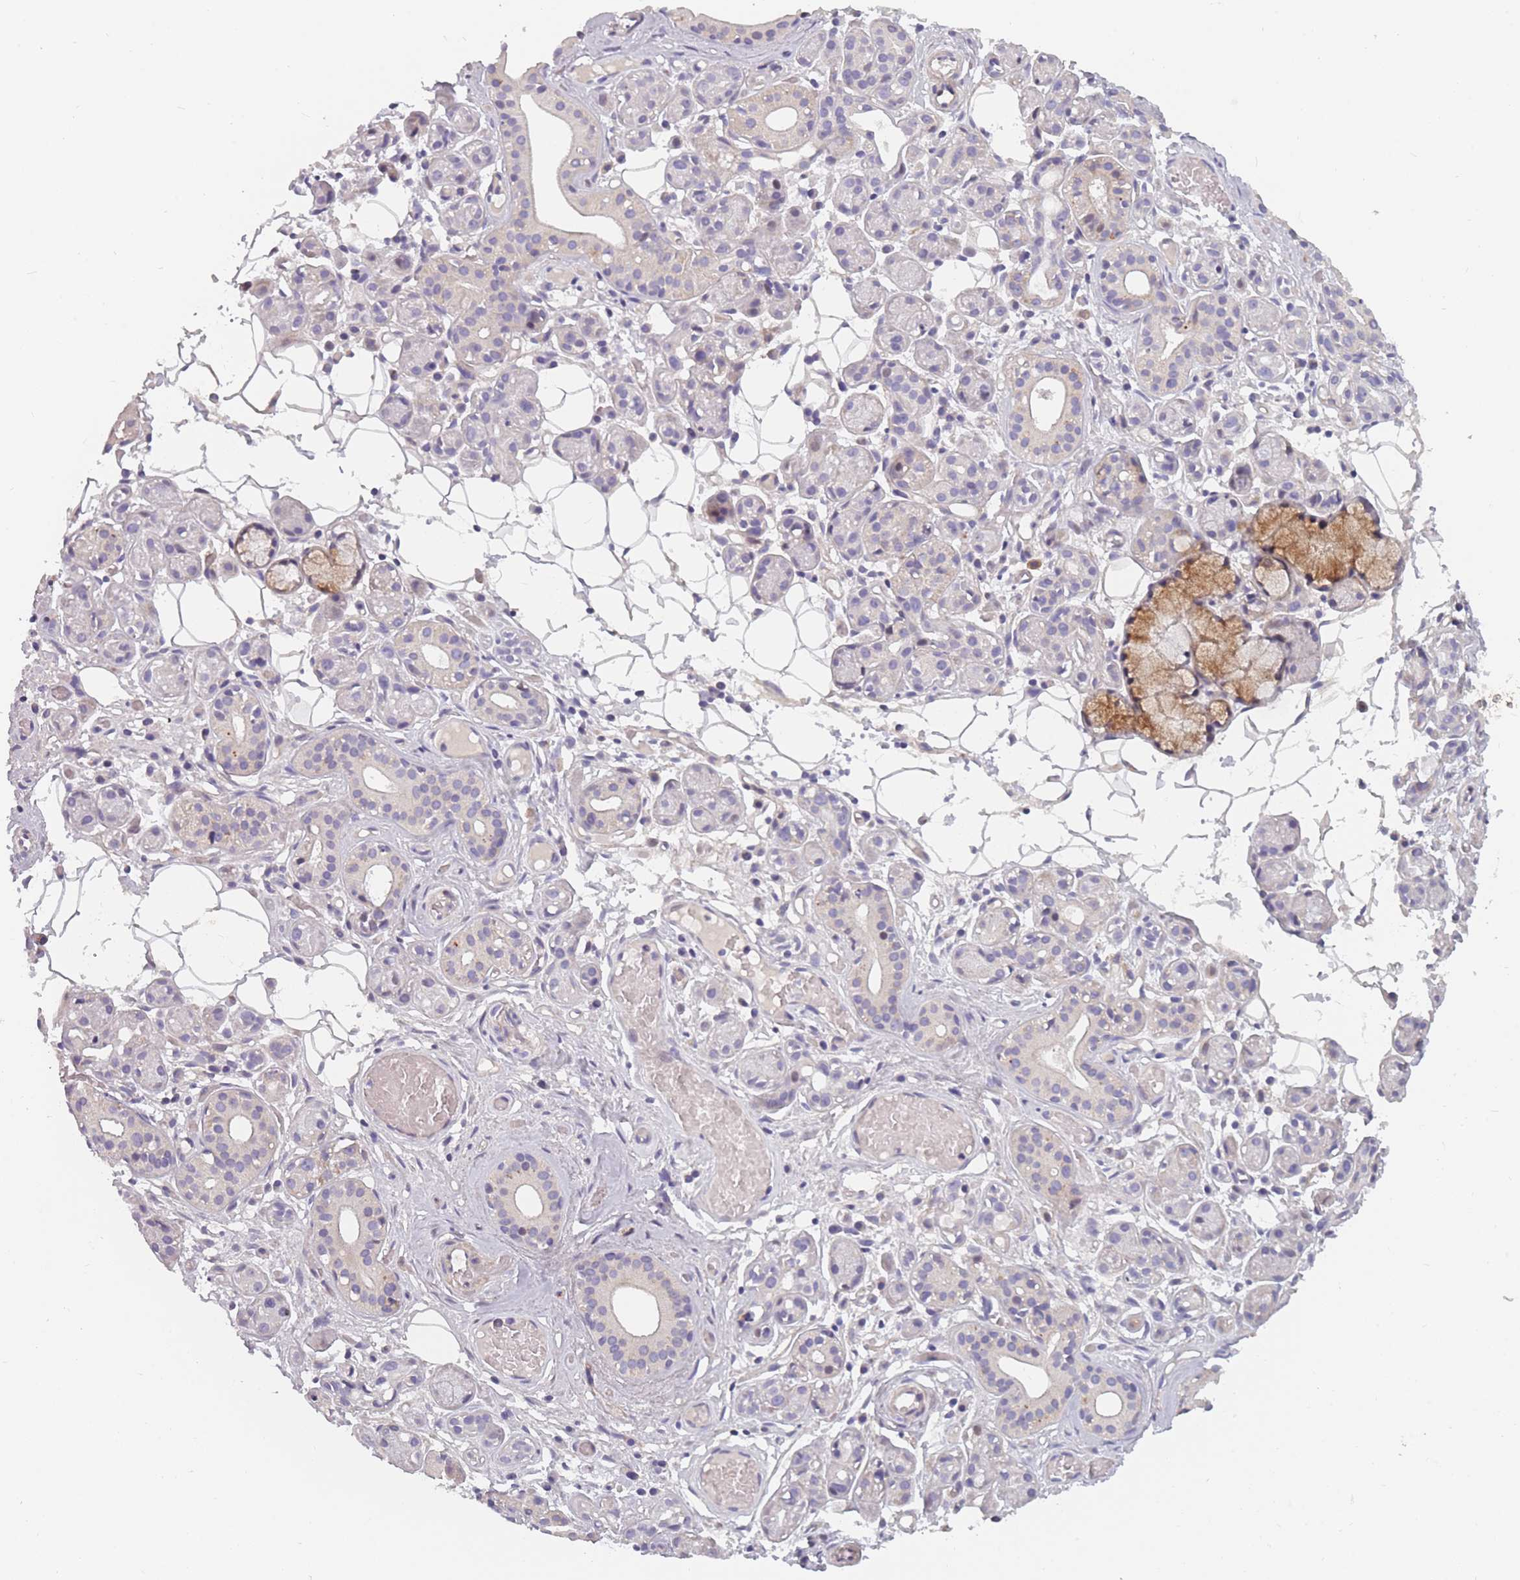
{"staining": {"intensity": "weak", "quantity": "<25%", "location": "cytoplasmic/membranous"}, "tissue": "salivary gland", "cell_type": "Glandular cells", "image_type": "normal", "snomed": [{"axis": "morphology", "description": "Normal tissue, NOS"}, {"axis": "topography", "description": "Salivary gland"}], "caption": "DAB (3,3'-diaminobenzidine) immunohistochemical staining of benign human salivary gland demonstrates no significant expression in glandular cells. (Immunohistochemistry, brightfield microscopy, high magnification).", "gene": "FAM83F", "patient": {"sex": "male", "age": 82}}